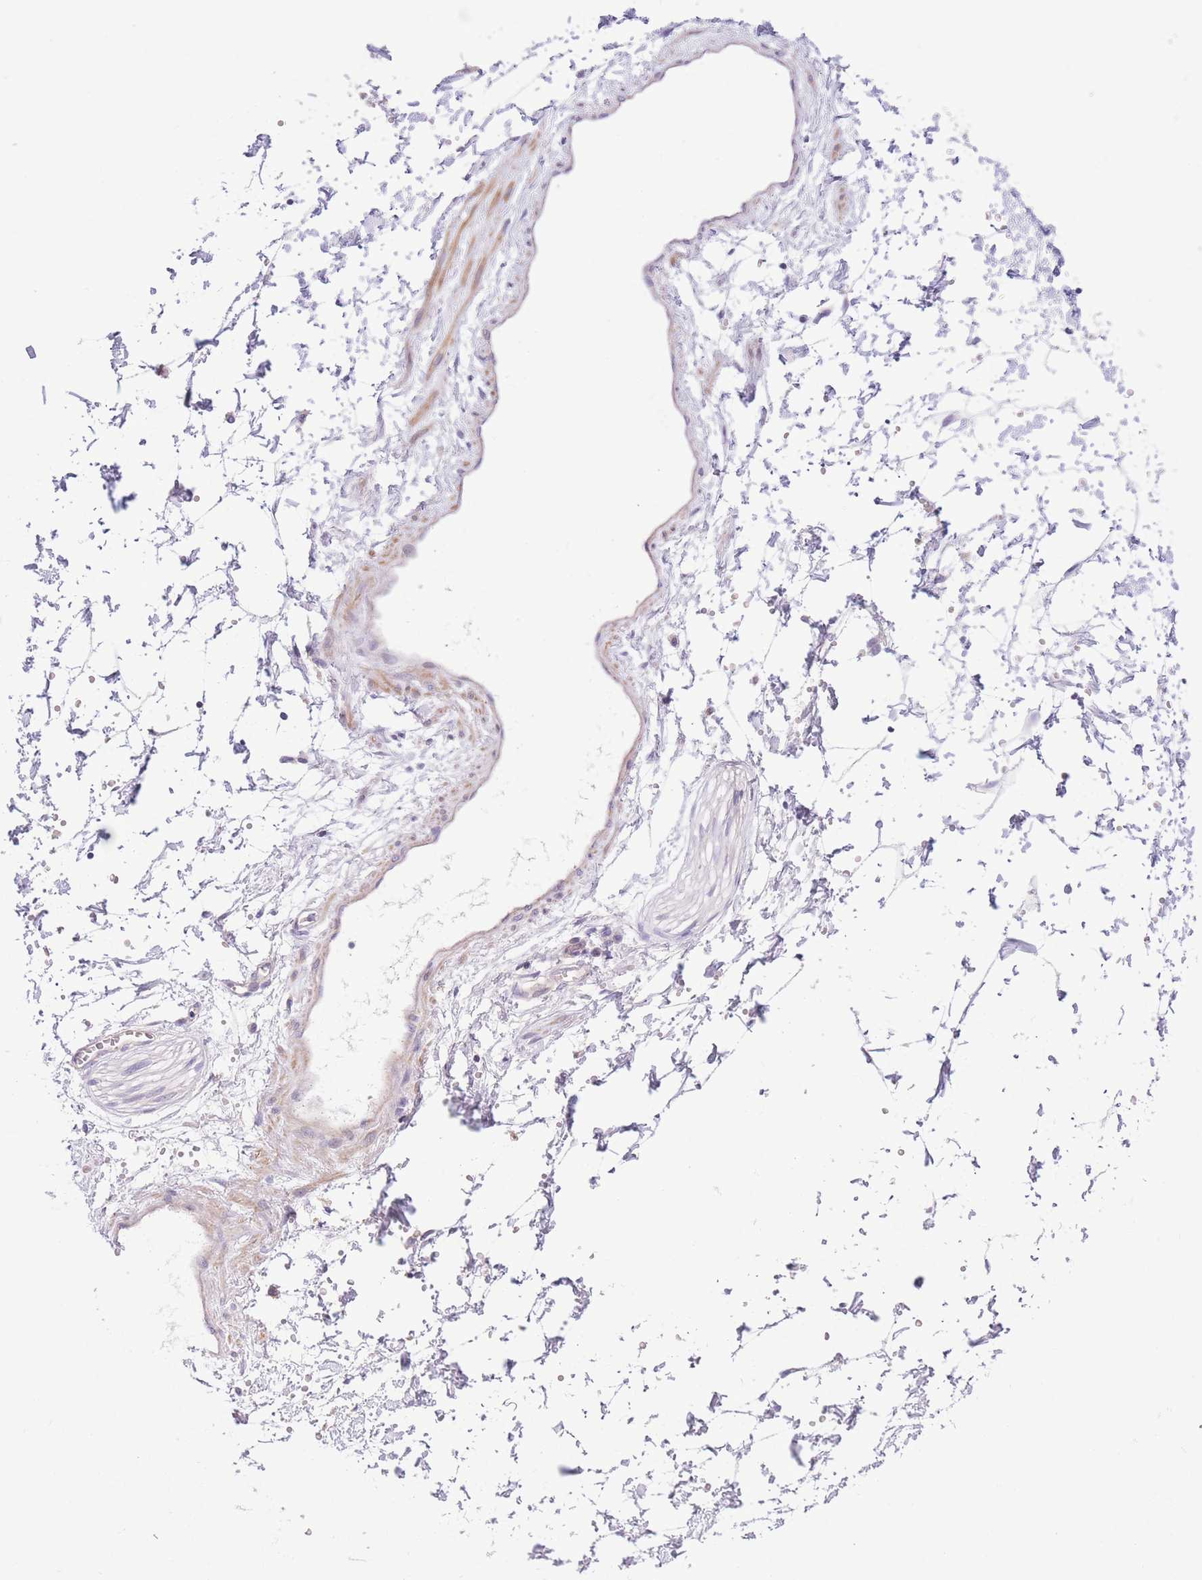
{"staining": {"intensity": "negative", "quantity": "none", "location": "none"}, "tissue": "adipose tissue", "cell_type": "Adipocytes", "image_type": "normal", "snomed": [{"axis": "morphology", "description": "Normal tissue, NOS"}, {"axis": "topography", "description": "Prostate"}, {"axis": "topography", "description": "Peripheral nerve tissue"}], "caption": "A histopathology image of adipose tissue stained for a protein reveals no brown staining in adipocytes. The staining was performed using DAB (3,3'-diaminobenzidine) to visualize the protein expression in brown, while the nuclei were stained in blue with hematoxylin (Magnification: 20x).", "gene": "C9orf152", "patient": {"sex": "male", "age": 55}}